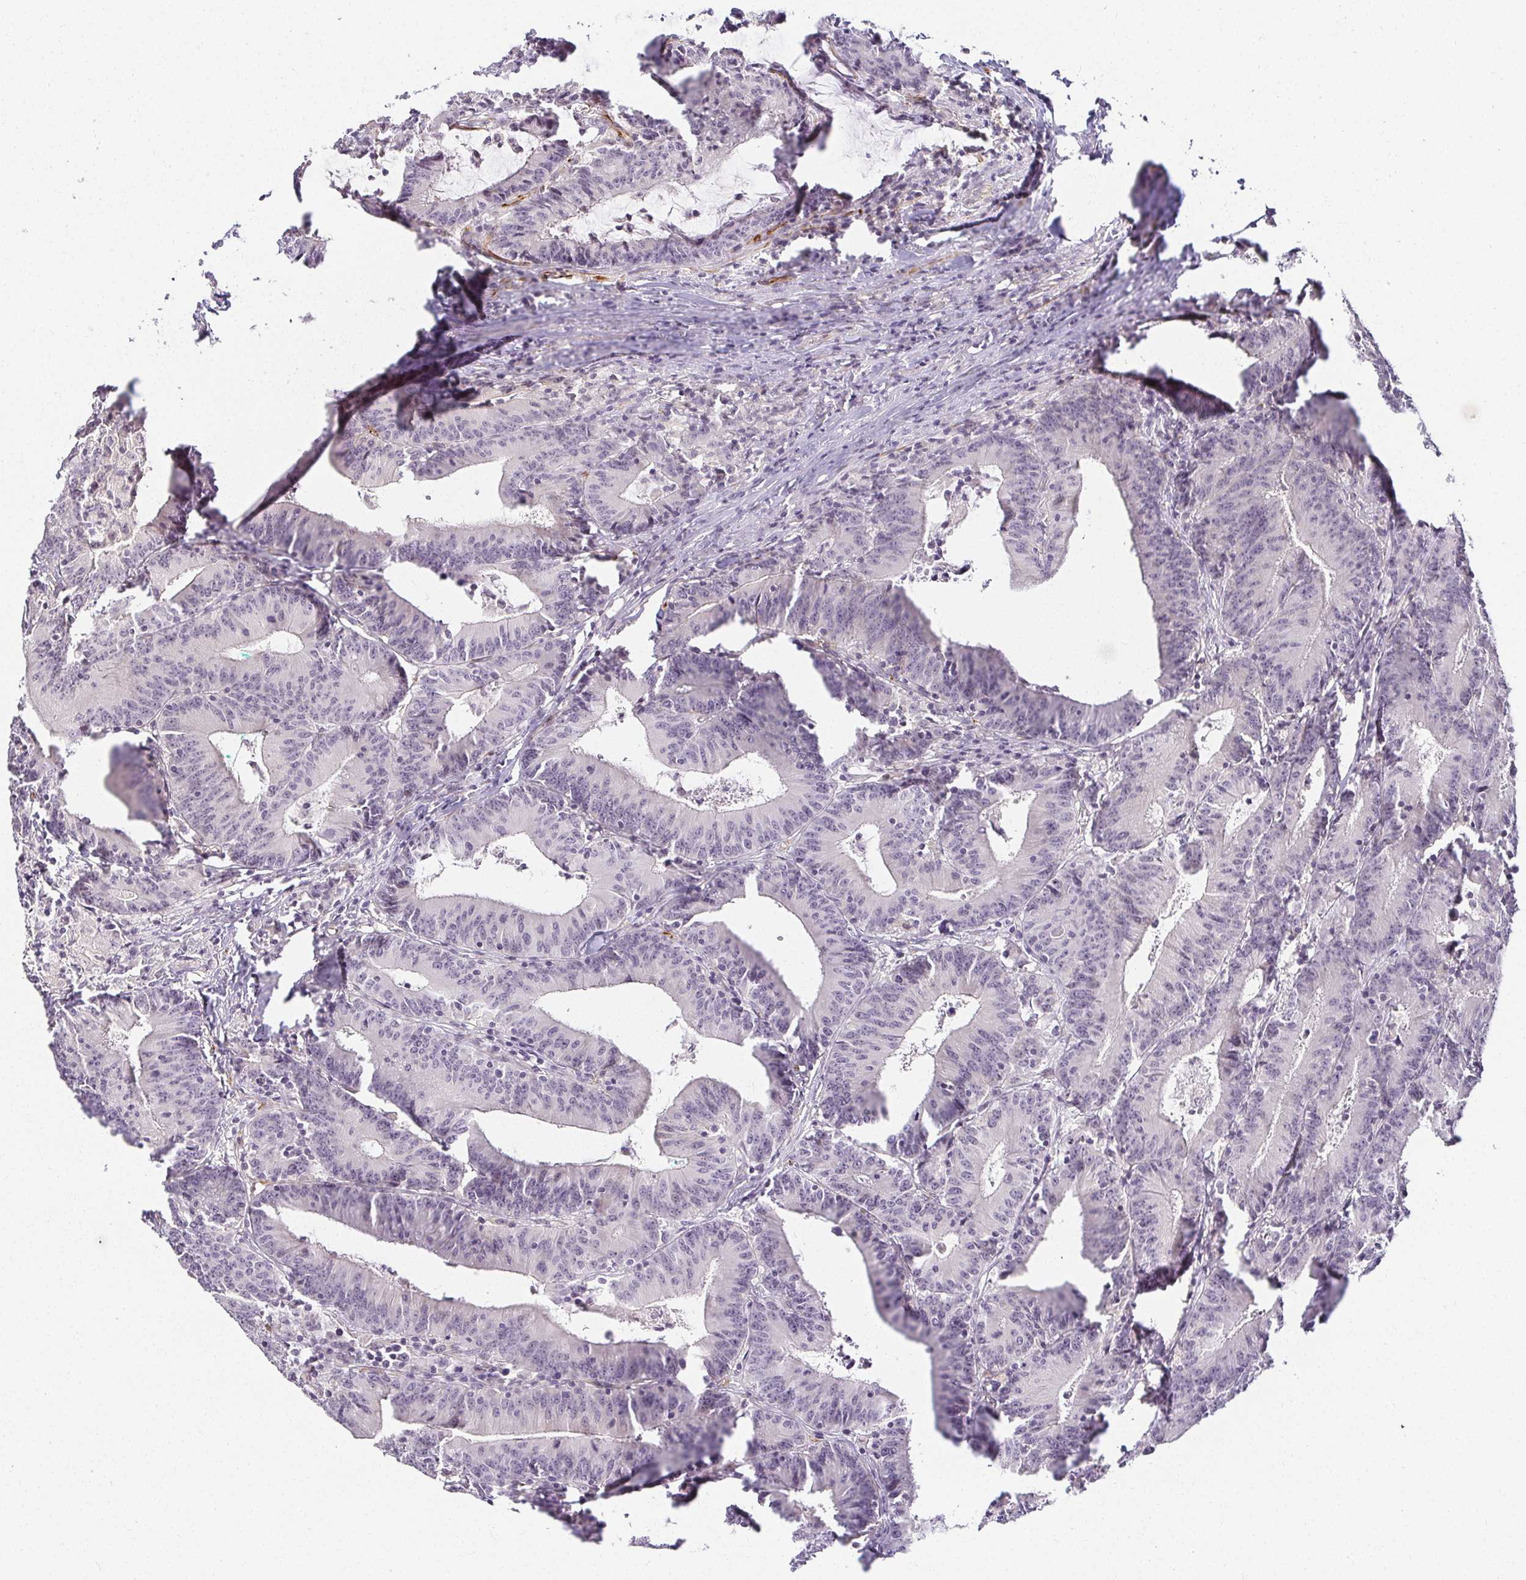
{"staining": {"intensity": "negative", "quantity": "none", "location": "none"}, "tissue": "colorectal cancer", "cell_type": "Tumor cells", "image_type": "cancer", "snomed": [{"axis": "morphology", "description": "Adenocarcinoma, NOS"}, {"axis": "topography", "description": "Colon"}], "caption": "Micrograph shows no protein expression in tumor cells of colorectal cancer (adenocarcinoma) tissue.", "gene": "ACAN", "patient": {"sex": "female", "age": 78}}